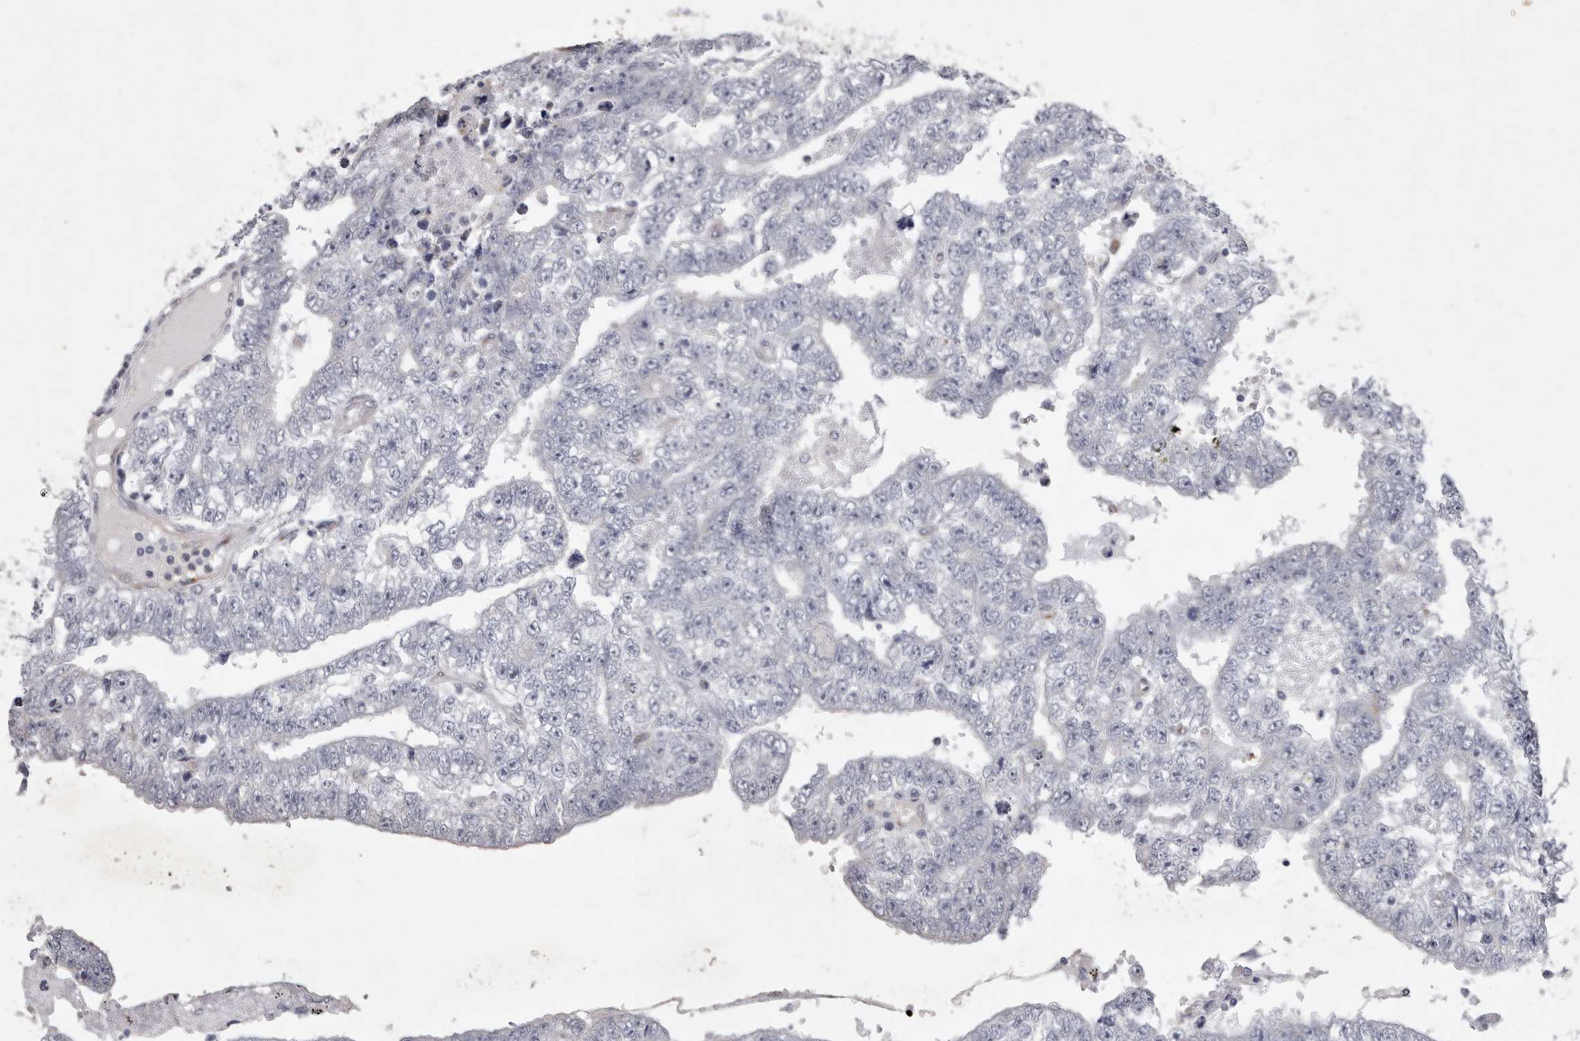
{"staining": {"intensity": "negative", "quantity": "none", "location": "none"}, "tissue": "testis cancer", "cell_type": "Tumor cells", "image_type": "cancer", "snomed": [{"axis": "morphology", "description": "Carcinoma, Embryonal, NOS"}, {"axis": "topography", "description": "Testis"}], "caption": "Tumor cells are negative for protein expression in human testis embryonal carcinoma. (DAB (3,3'-diaminobenzidine) immunohistochemistry with hematoxylin counter stain).", "gene": "NKAIN4", "patient": {"sex": "male", "age": 25}}